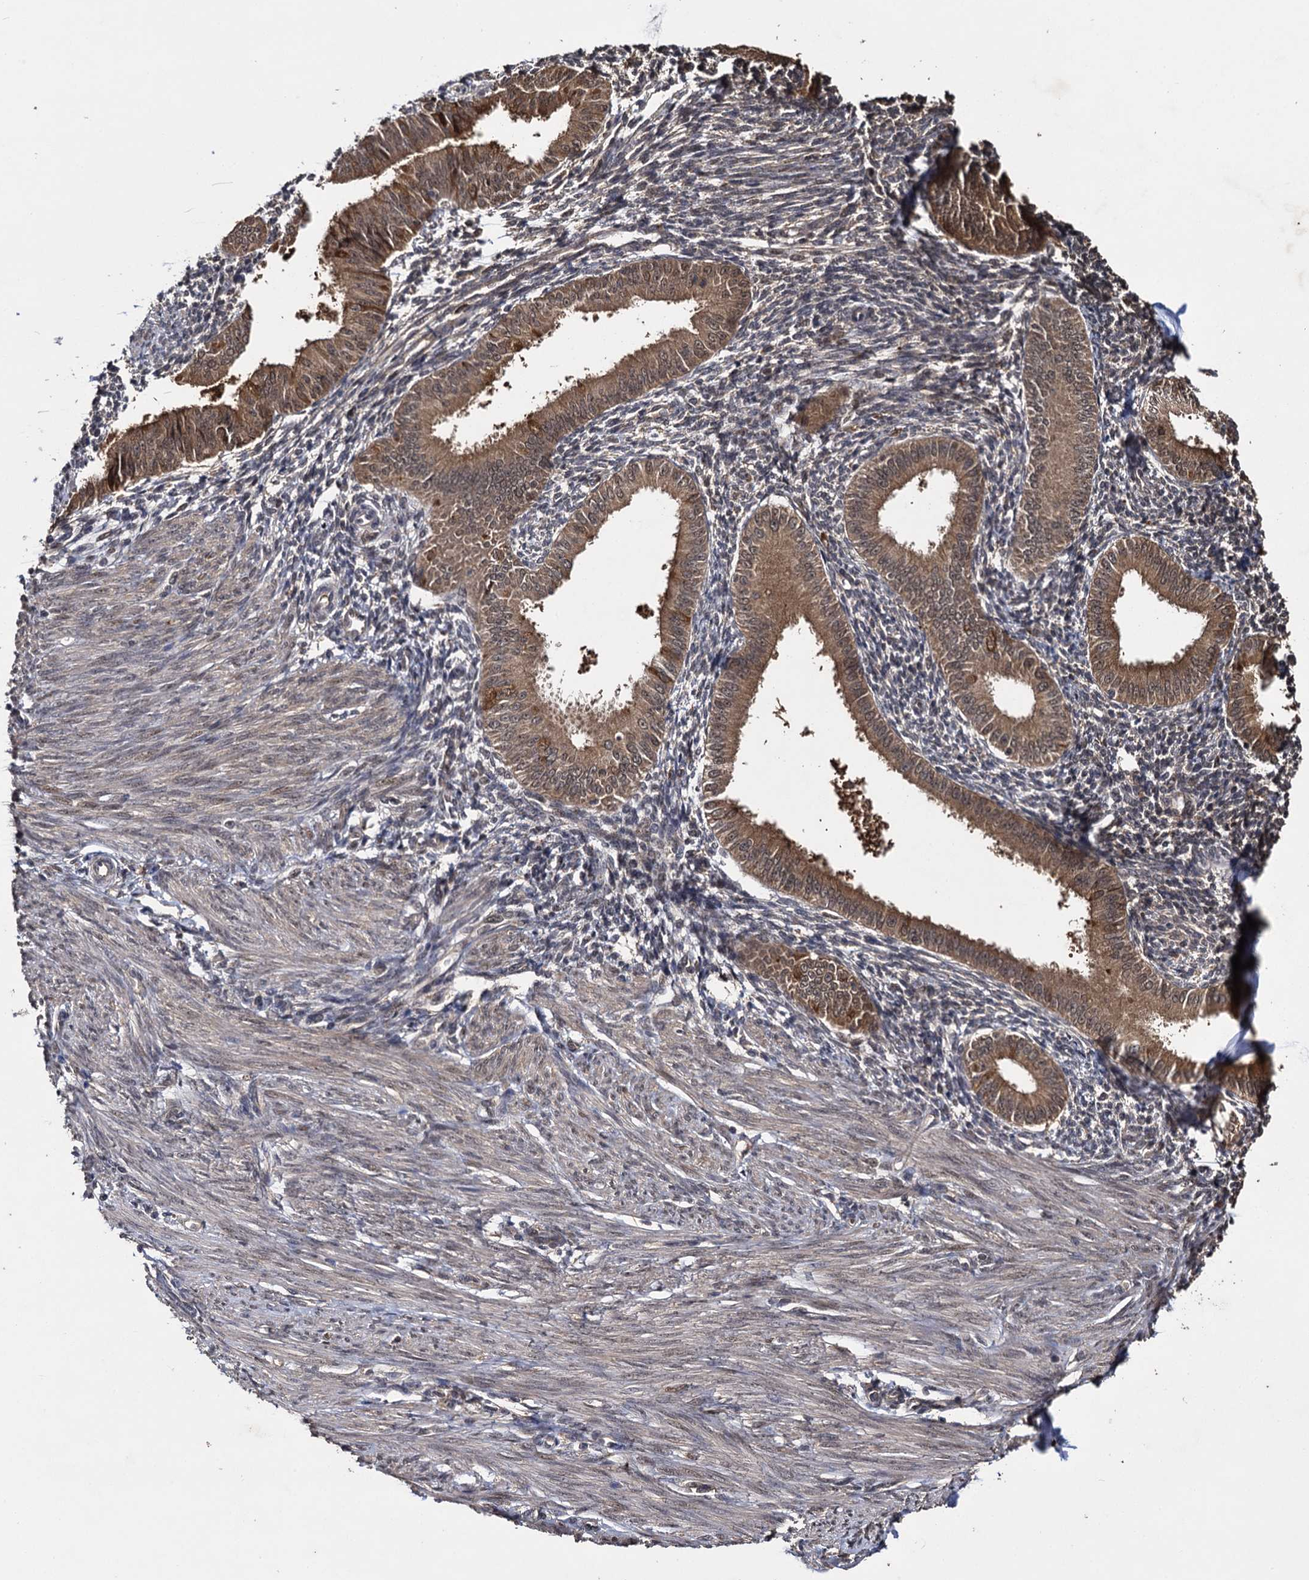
{"staining": {"intensity": "weak", "quantity": "<25%", "location": "cytoplasmic/membranous"}, "tissue": "endometrium", "cell_type": "Cells in endometrial stroma", "image_type": "normal", "snomed": [{"axis": "morphology", "description": "Normal tissue, NOS"}, {"axis": "topography", "description": "Uterus"}, {"axis": "topography", "description": "Endometrium"}], "caption": "This is a image of IHC staining of normal endometrium, which shows no positivity in cells in endometrial stroma. (Stains: DAB (3,3'-diaminobenzidine) immunohistochemistry (IHC) with hematoxylin counter stain, Microscopy: brightfield microscopy at high magnification).", "gene": "SLC46A3", "patient": {"sex": "female", "age": 48}}